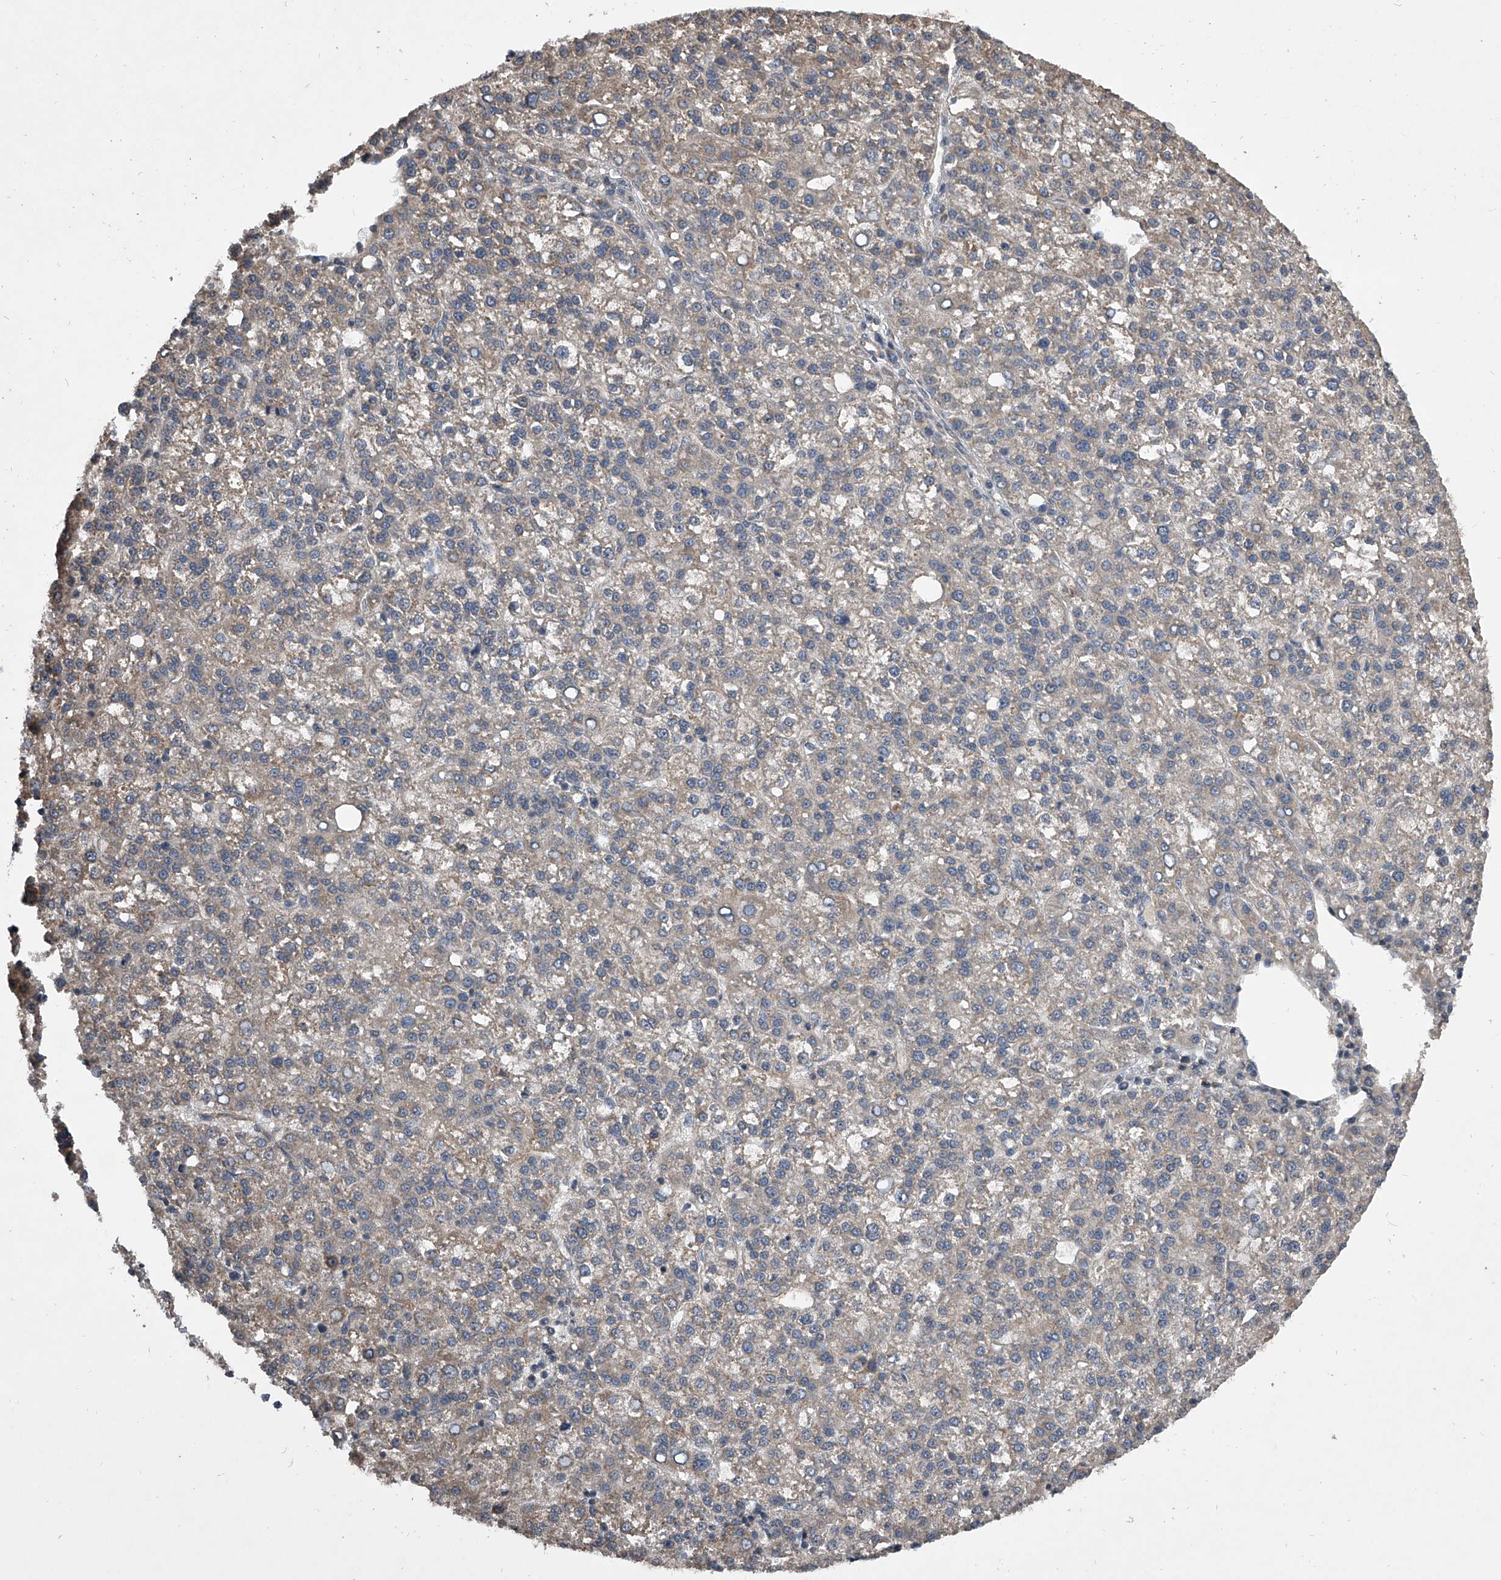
{"staining": {"intensity": "weak", "quantity": "25%-75%", "location": "cytoplasmic/membranous"}, "tissue": "liver cancer", "cell_type": "Tumor cells", "image_type": "cancer", "snomed": [{"axis": "morphology", "description": "Carcinoma, Hepatocellular, NOS"}, {"axis": "topography", "description": "Liver"}], "caption": "Tumor cells exhibit low levels of weak cytoplasmic/membranous staining in about 25%-75% of cells in liver cancer.", "gene": "NFS1", "patient": {"sex": "female", "age": 58}}